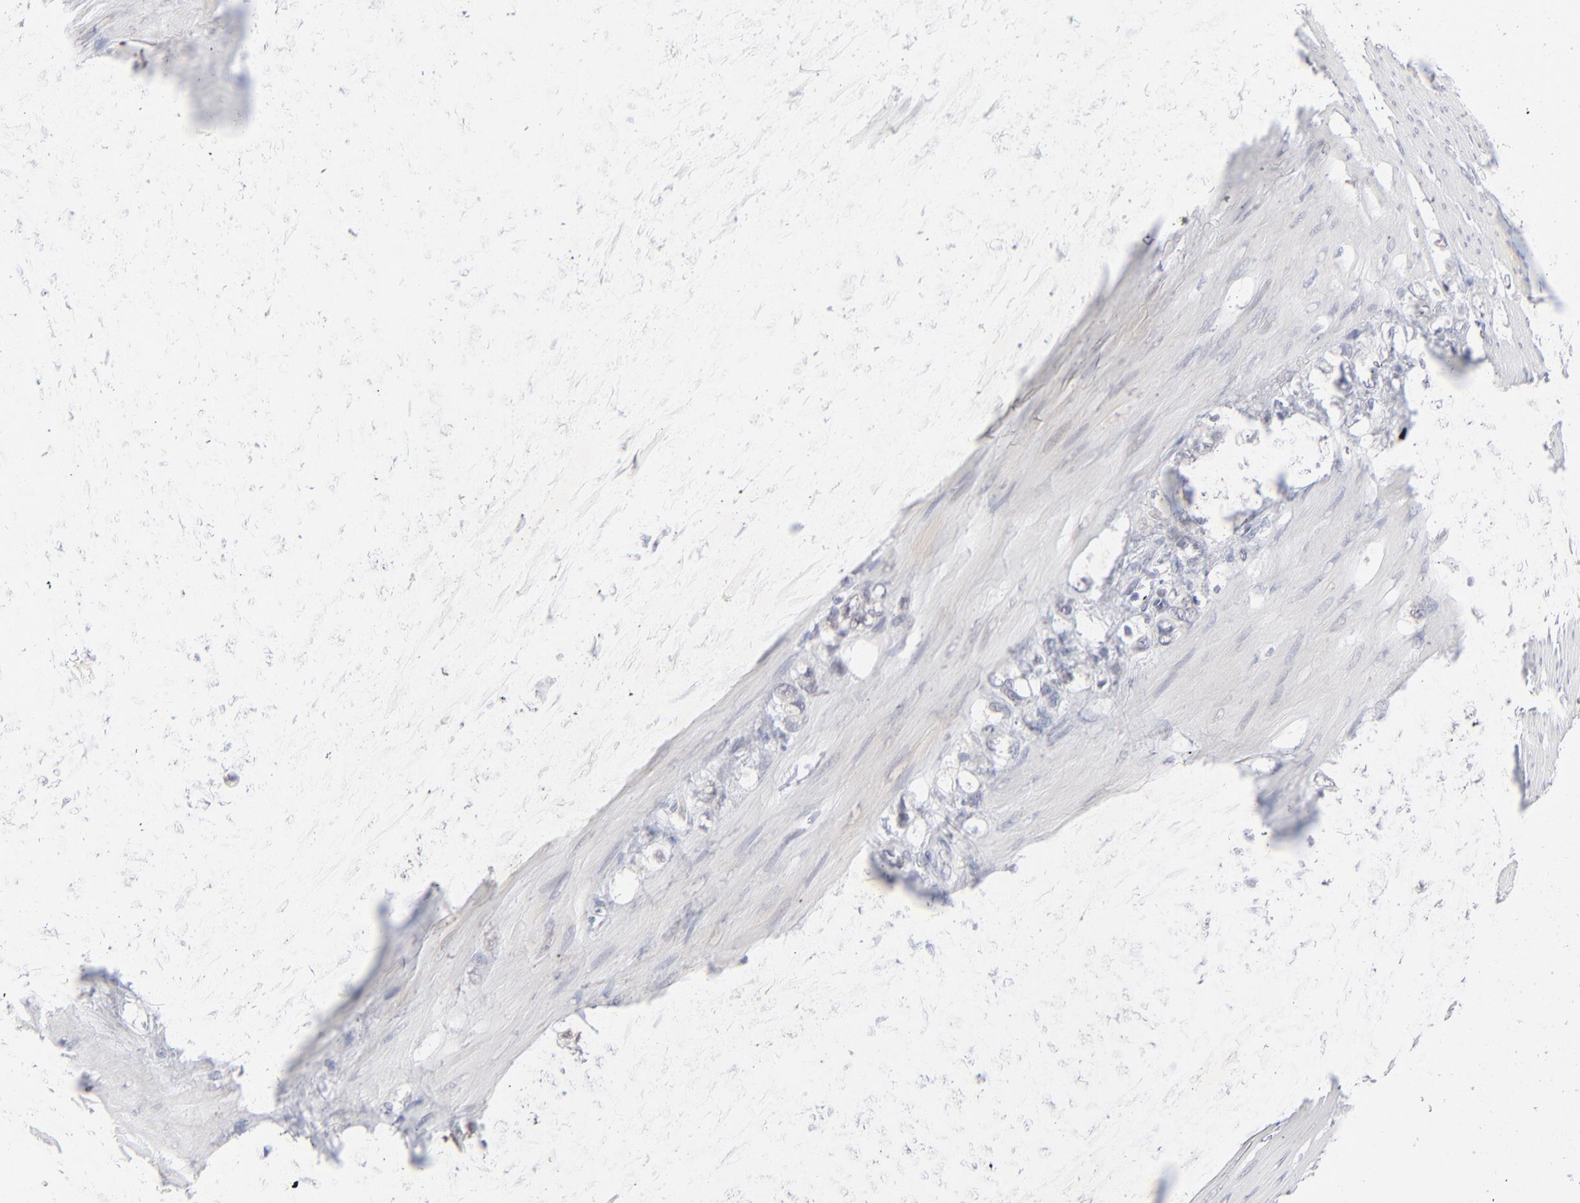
{"staining": {"intensity": "negative", "quantity": "none", "location": "none"}, "tissue": "stomach cancer", "cell_type": "Tumor cells", "image_type": "cancer", "snomed": [{"axis": "morphology", "description": "Normal tissue, NOS"}, {"axis": "morphology", "description": "Adenocarcinoma, NOS"}, {"axis": "morphology", "description": "Adenocarcinoma, High grade"}, {"axis": "topography", "description": "Stomach, upper"}, {"axis": "topography", "description": "Stomach"}], "caption": "A high-resolution histopathology image shows immunohistochemistry staining of stomach adenocarcinoma (high-grade), which demonstrates no significant staining in tumor cells. Nuclei are stained in blue.", "gene": "RBM3", "patient": {"sex": "female", "age": 65}}